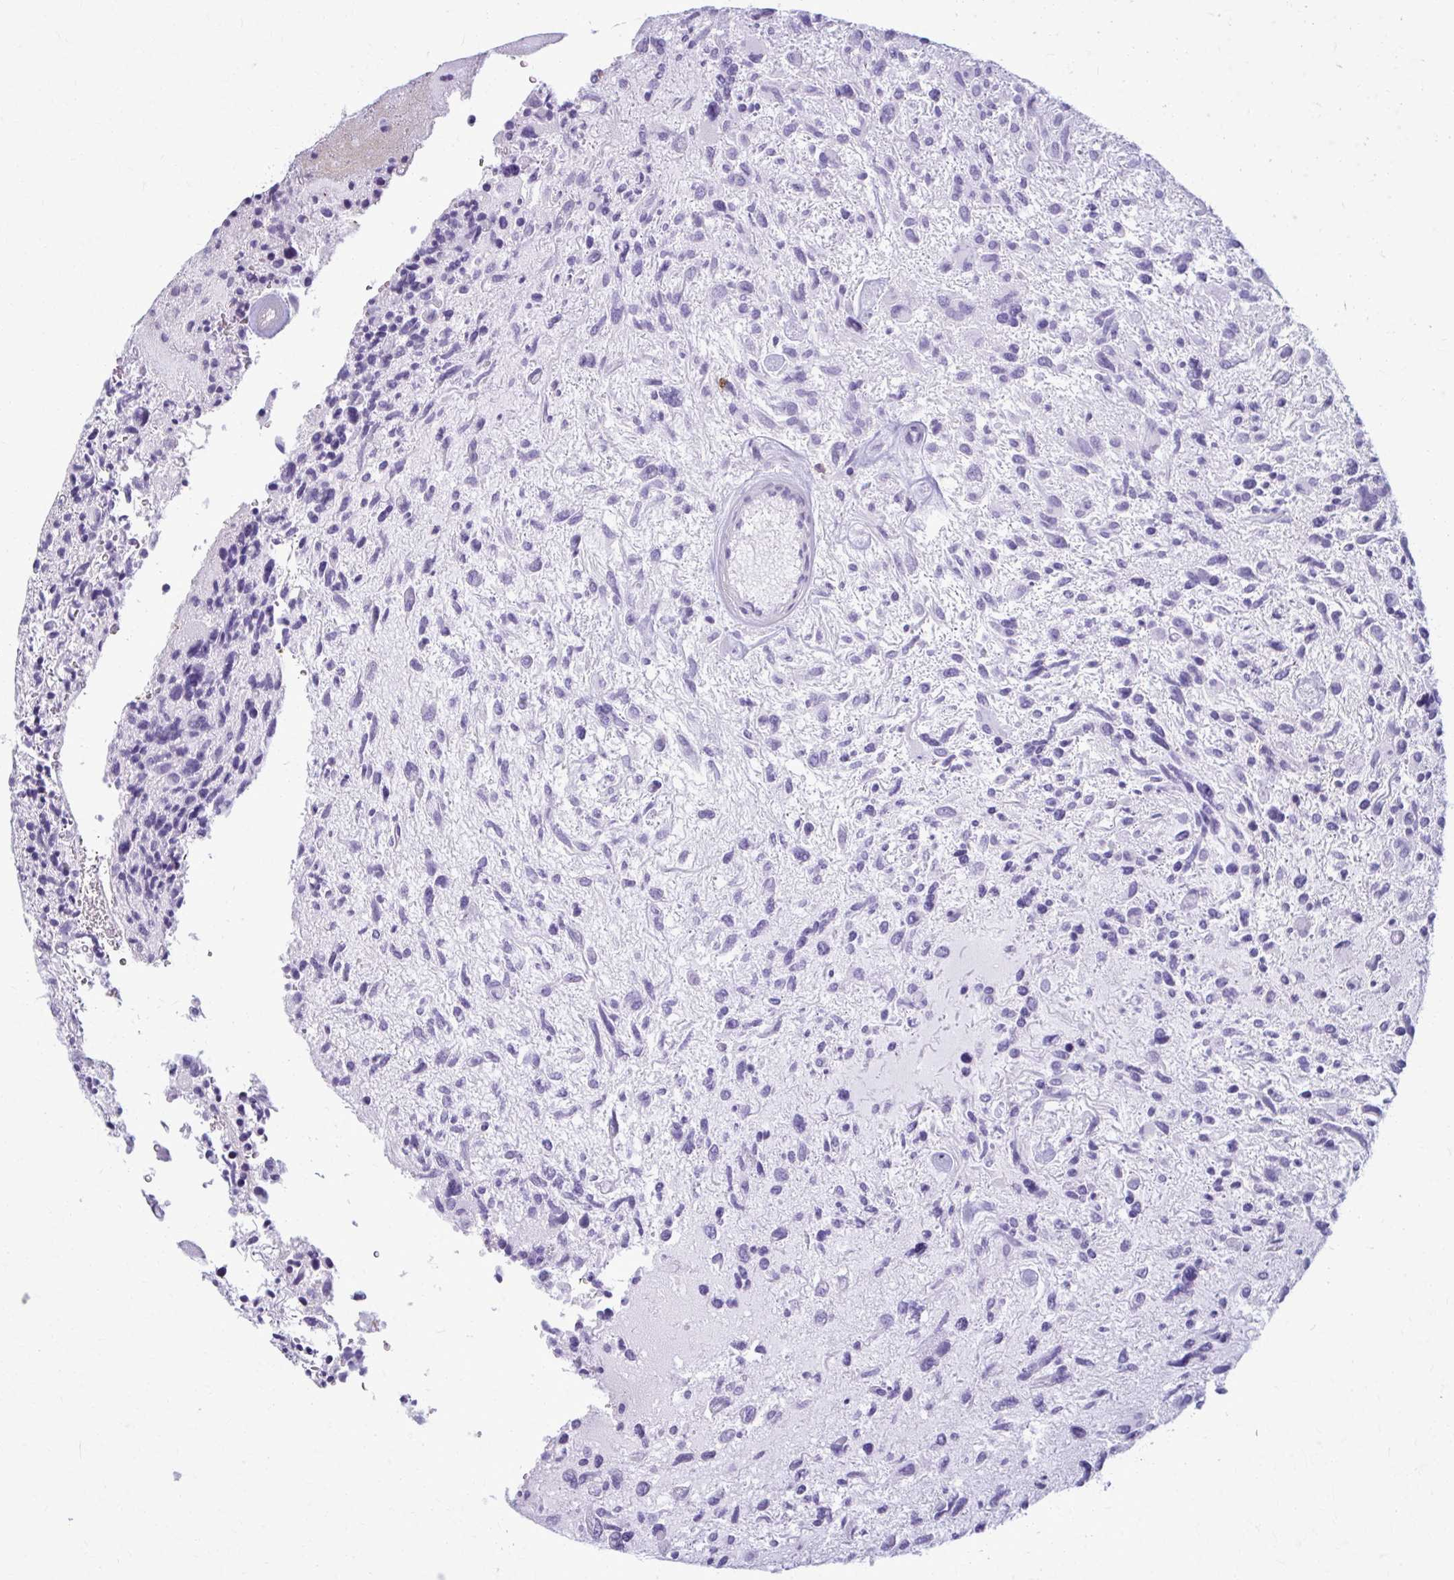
{"staining": {"intensity": "negative", "quantity": "none", "location": "none"}, "tissue": "glioma", "cell_type": "Tumor cells", "image_type": "cancer", "snomed": [{"axis": "morphology", "description": "Glioma, malignant, High grade"}, {"axis": "topography", "description": "Brain"}], "caption": "Tumor cells show no significant expression in glioma.", "gene": "CD38", "patient": {"sex": "female", "age": 11}}